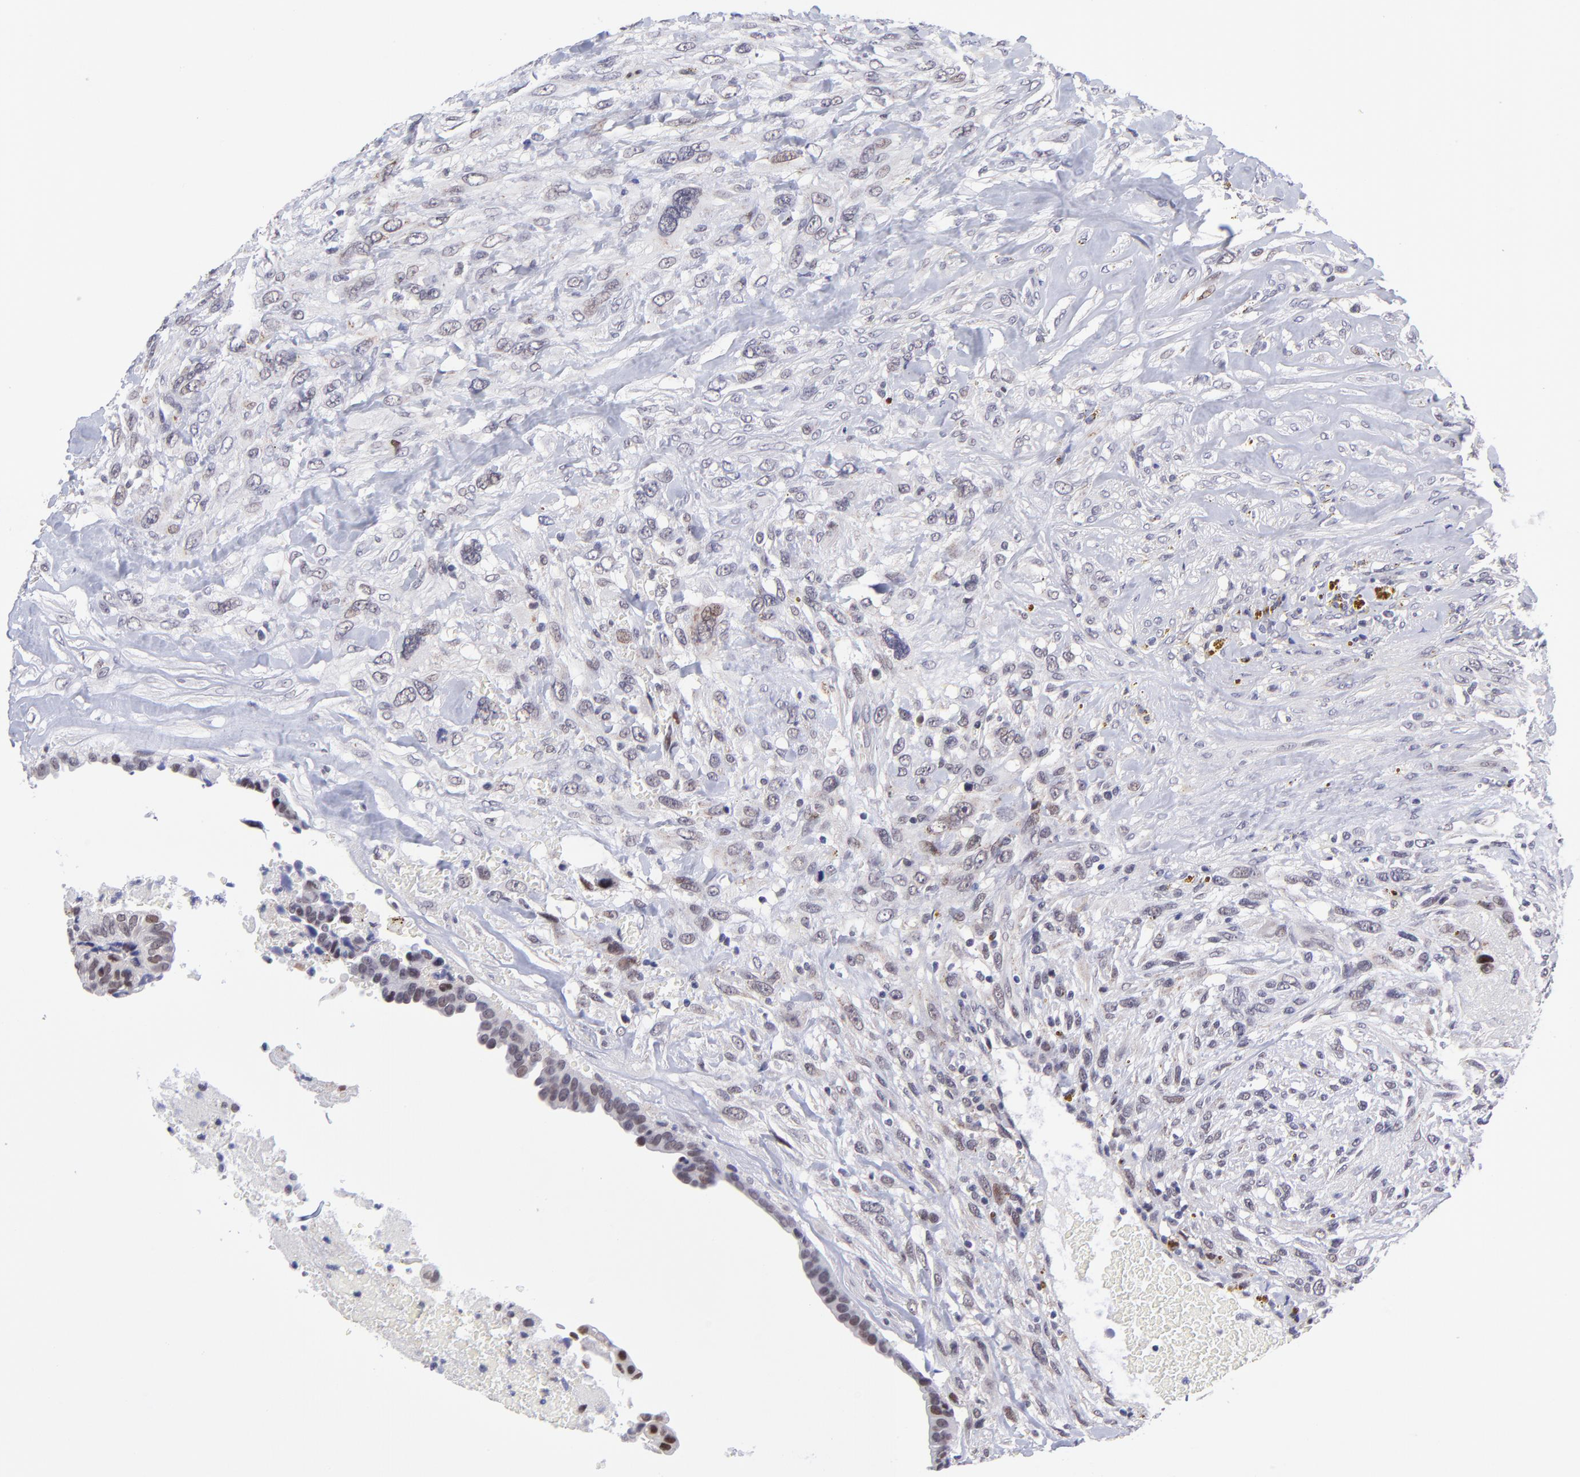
{"staining": {"intensity": "strong", "quantity": "<25%", "location": "cytoplasmic/membranous"}, "tissue": "breast cancer", "cell_type": "Tumor cells", "image_type": "cancer", "snomed": [{"axis": "morphology", "description": "Neoplasm, malignant, NOS"}, {"axis": "topography", "description": "Breast"}], "caption": "Immunohistochemistry (IHC) (DAB) staining of human breast neoplasm (malignant) reveals strong cytoplasmic/membranous protein positivity in approximately <25% of tumor cells.", "gene": "SOX6", "patient": {"sex": "female", "age": 50}}